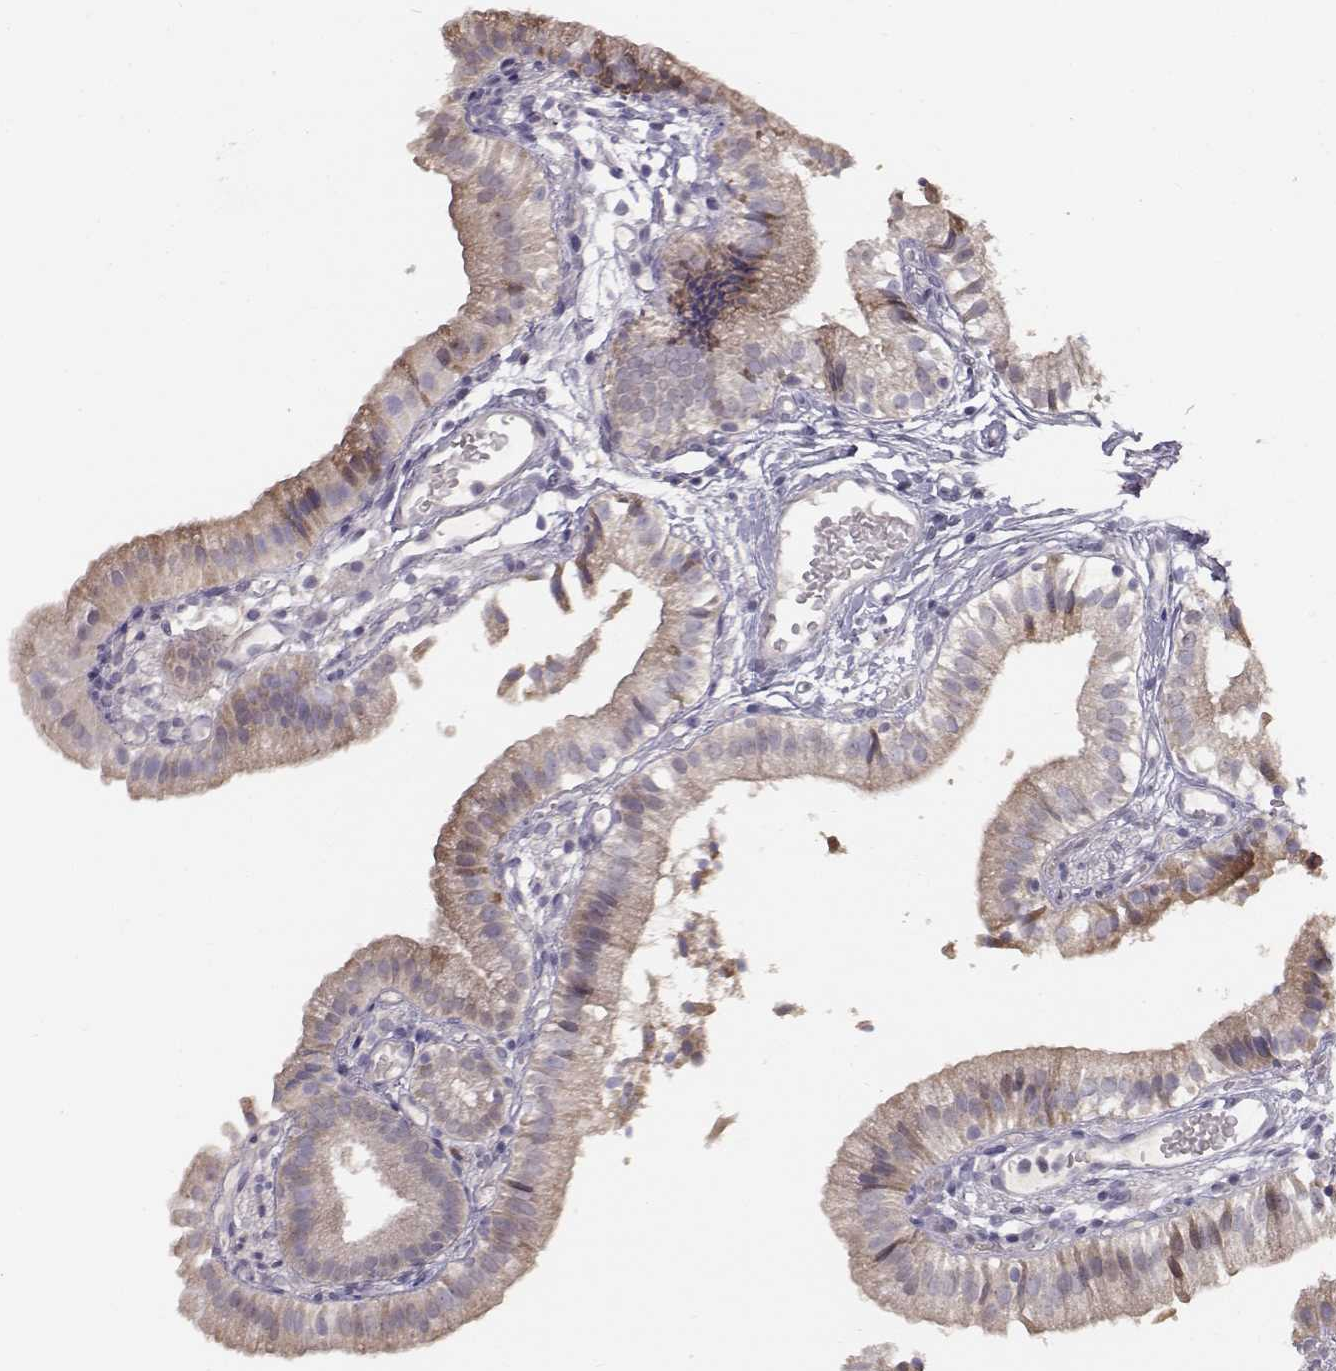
{"staining": {"intensity": "moderate", "quantity": "<25%", "location": "cytoplasmic/membranous"}, "tissue": "gallbladder", "cell_type": "Glandular cells", "image_type": "normal", "snomed": [{"axis": "morphology", "description": "Normal tissue, NOS"}, {"axis": "topography", "description": "Gallbladder"}], "caption": "High-magnification brightfield microscopy of normal gallbladder stained with DAB (3,3'-diaminobenzidine) (brown) and counterstained with hematoxylin (blue). glandular cells exhibit moderate cytoplasmic/membranous positivity is appreciated in approximately<25% of cells.", "gene": "ACSL6", "patient": {"sex": "female", "age": 47}}